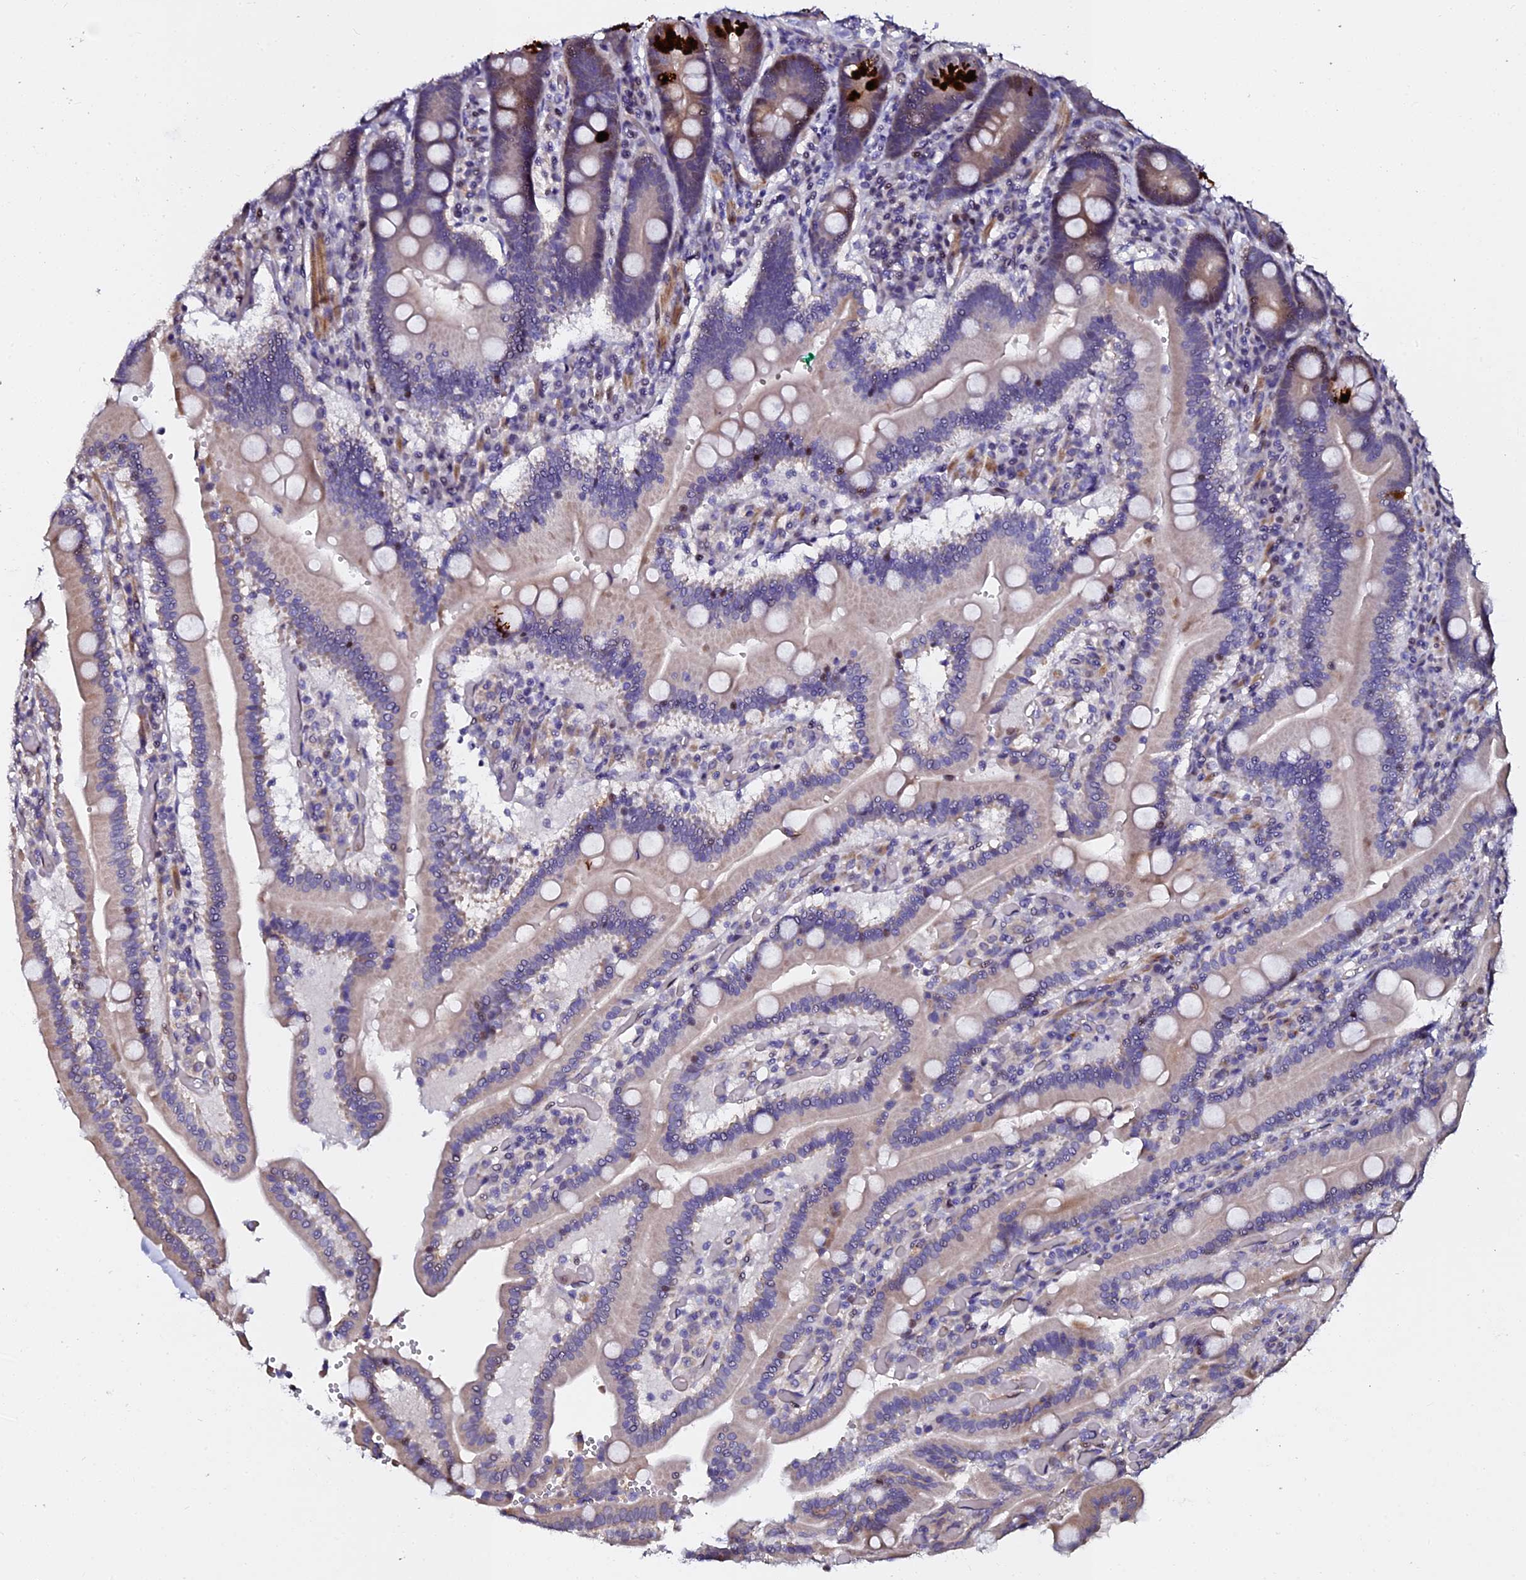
{"staining": {"intensity": "moderate", "quantity": "25%-75%", "location": "cytoplasmic/membranous,nuclear"}, "tissue": "duodenum", "cell_type": "Glandular cells", "image_type": "normal", "snomed": [{"axis": "morphology", "description": "Normal tissue, NOS"}, {"axis": "topography", "description": "Duodenum"}], "caption": "Moderate cytoplasmic/membranous,nuclear protein positivity is appreciated in about 25%-75% of glandular cells in duodenum. (IHC, brightfield microscopy, high magnification).", "gene": "GPN3", "patient": {"sex": "female", "age": 62}}